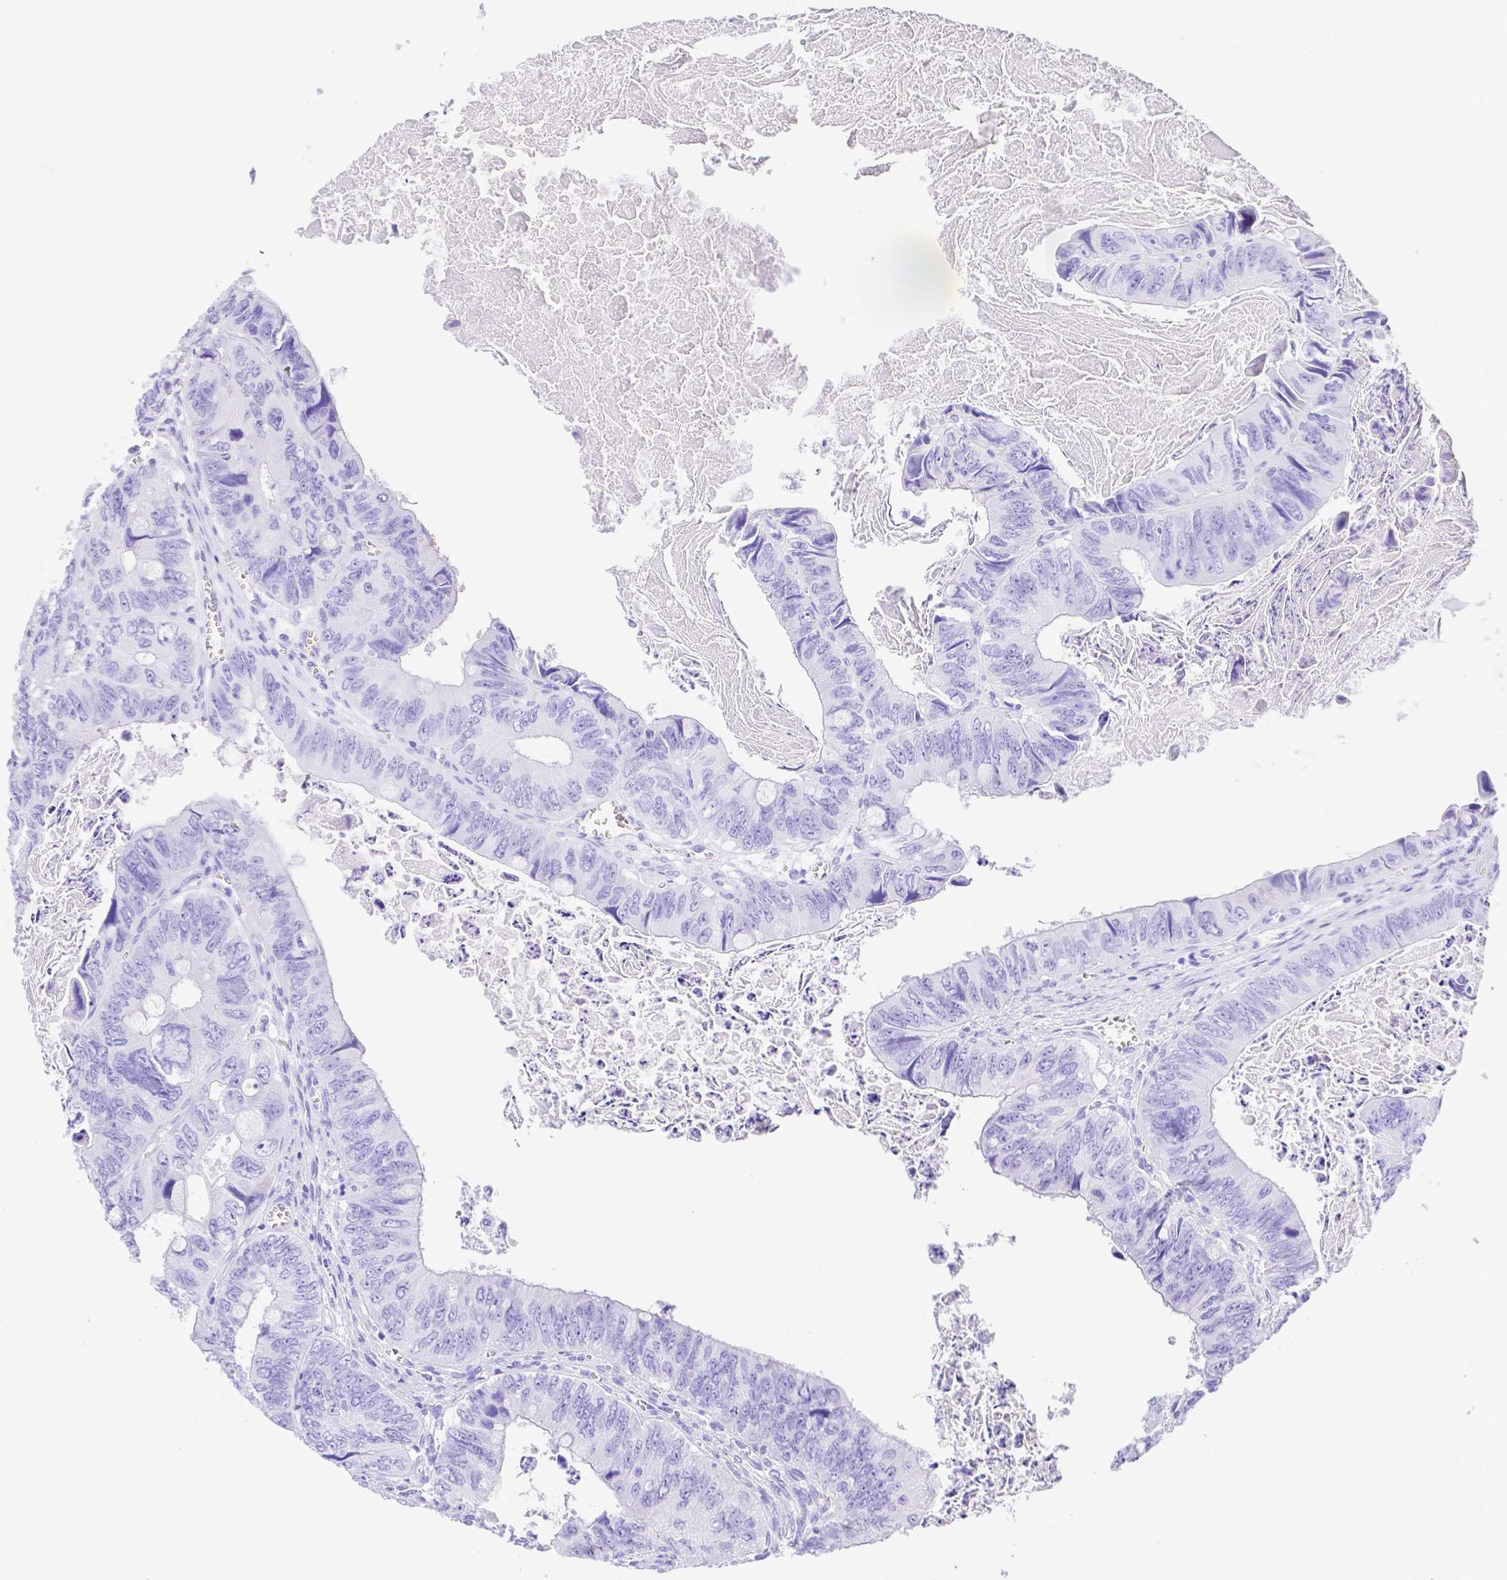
{"staining": {"intensity": "negative", "quantity": "none", "location": "none"}, "tissue": "colorectal cancer", "cell_type": "Tumor cells", "image_type": "cancer", "snomed": [{"axis": "morphology", "description": "Adenocarcinoma, NOS"}, {"axis": "topography", "description": "Colon"}], "caption": "Colorectal adenocarcinoma was stained to show a protein in brown. There is no significant expression in tumor cells. Brightfield microscopy of immunohistochemistry stained with DAB (brown) and hematoxylin (blue), captured at high magnification.", "gene": "SMR3A", "patient": {"sex": "female", "age": 84}}